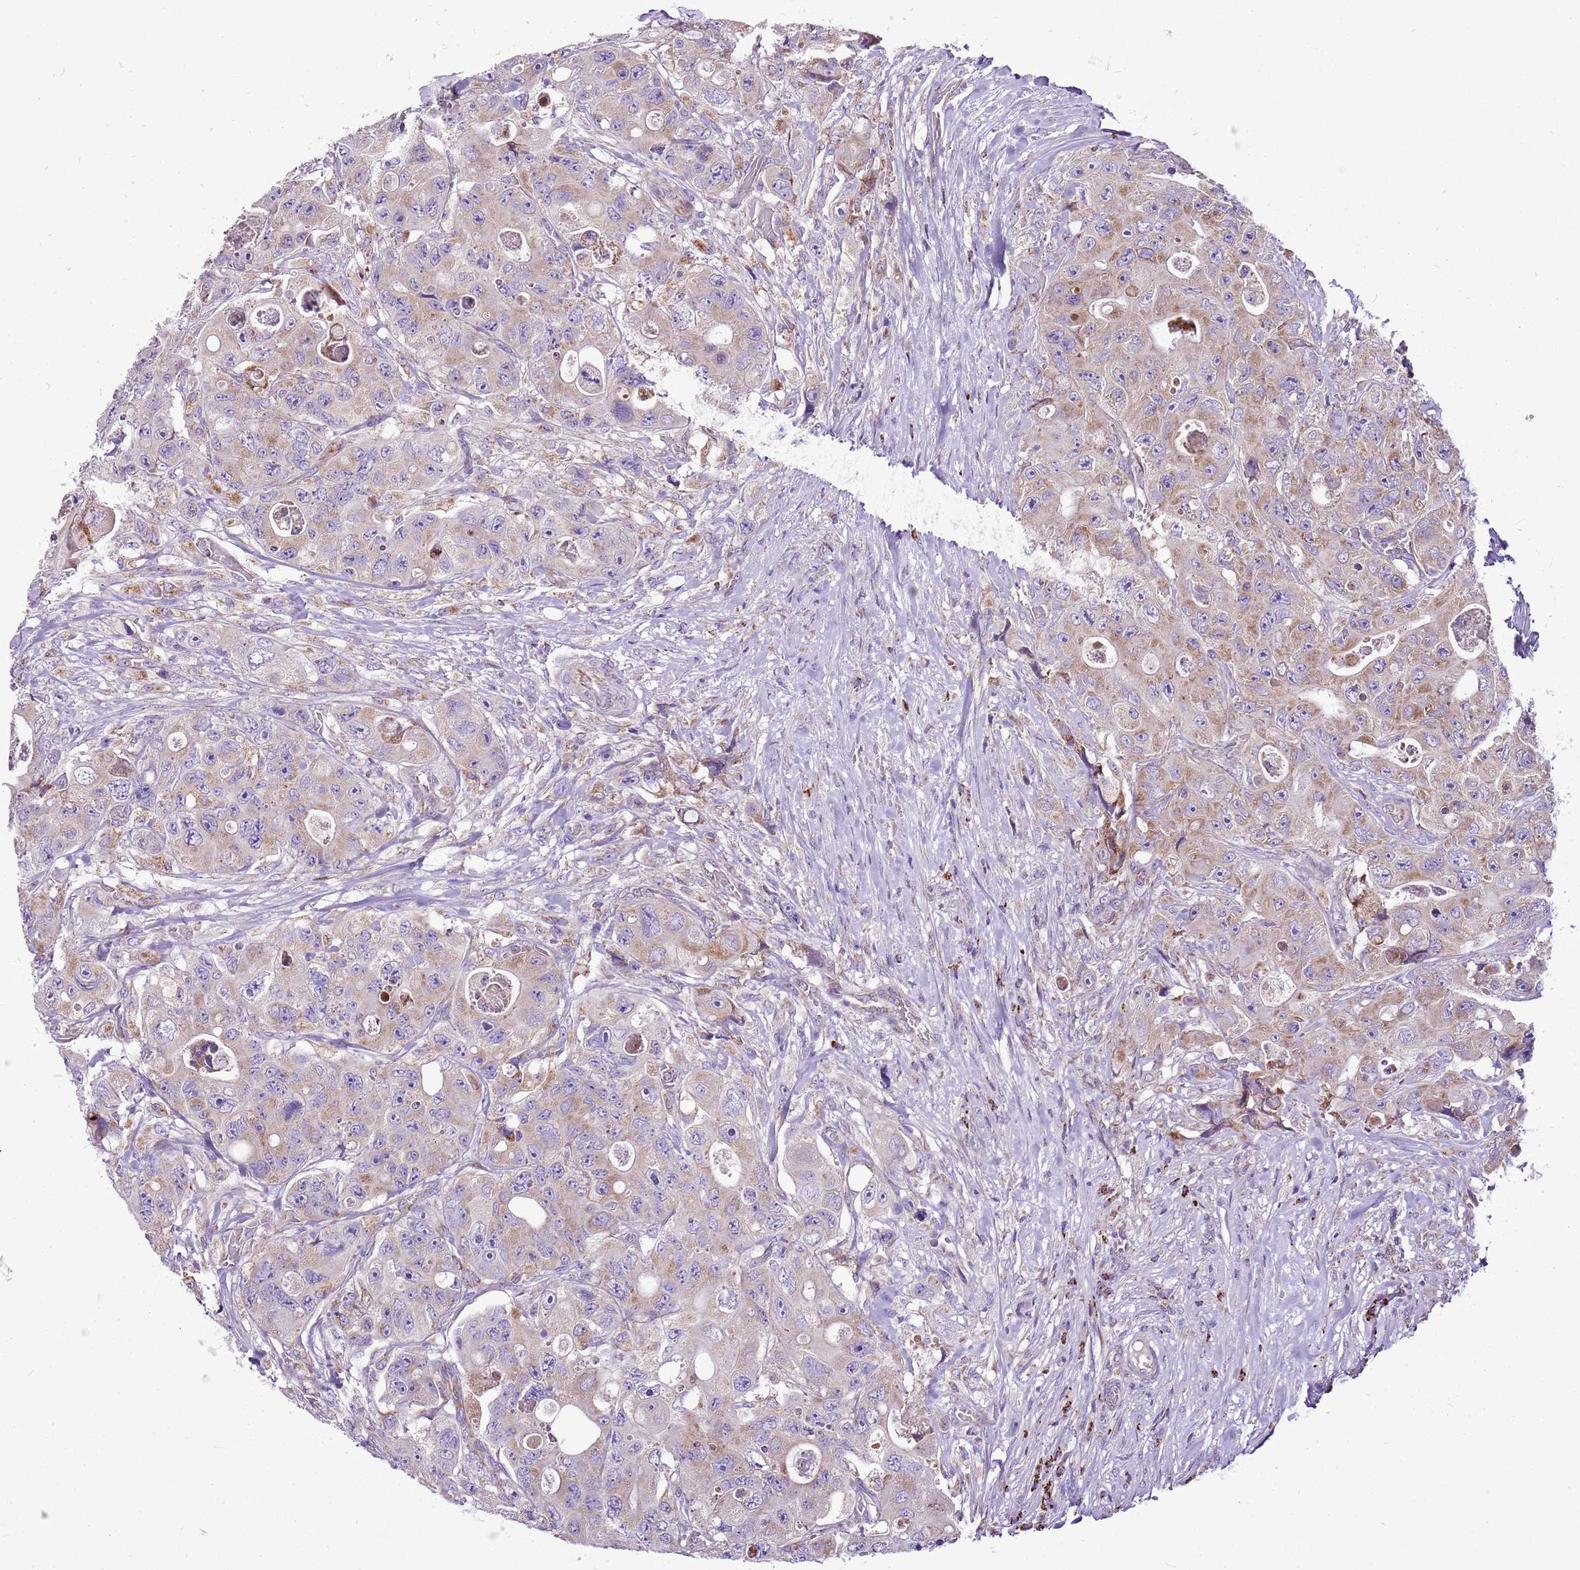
{"staining": {"intensity": "moderate", "quantity": "25%-75%", "location": "cytoplasmic/membranous"}, "tissue": "colorectal cancer", "cell_type": "Tumor cells", "image_type": "cancer", "snomed": [{"axis": "morphology", "description": "Adenocarcinoma, NOS"}, {"axis": "topography", "description": "Colon"}], "caption": "Human colorectal adenocarcinoma stained with a protein marker displays moderate staining in tumor cells.", "gene": "GCDH", "patient": {"sex": "female", "age": 46}}